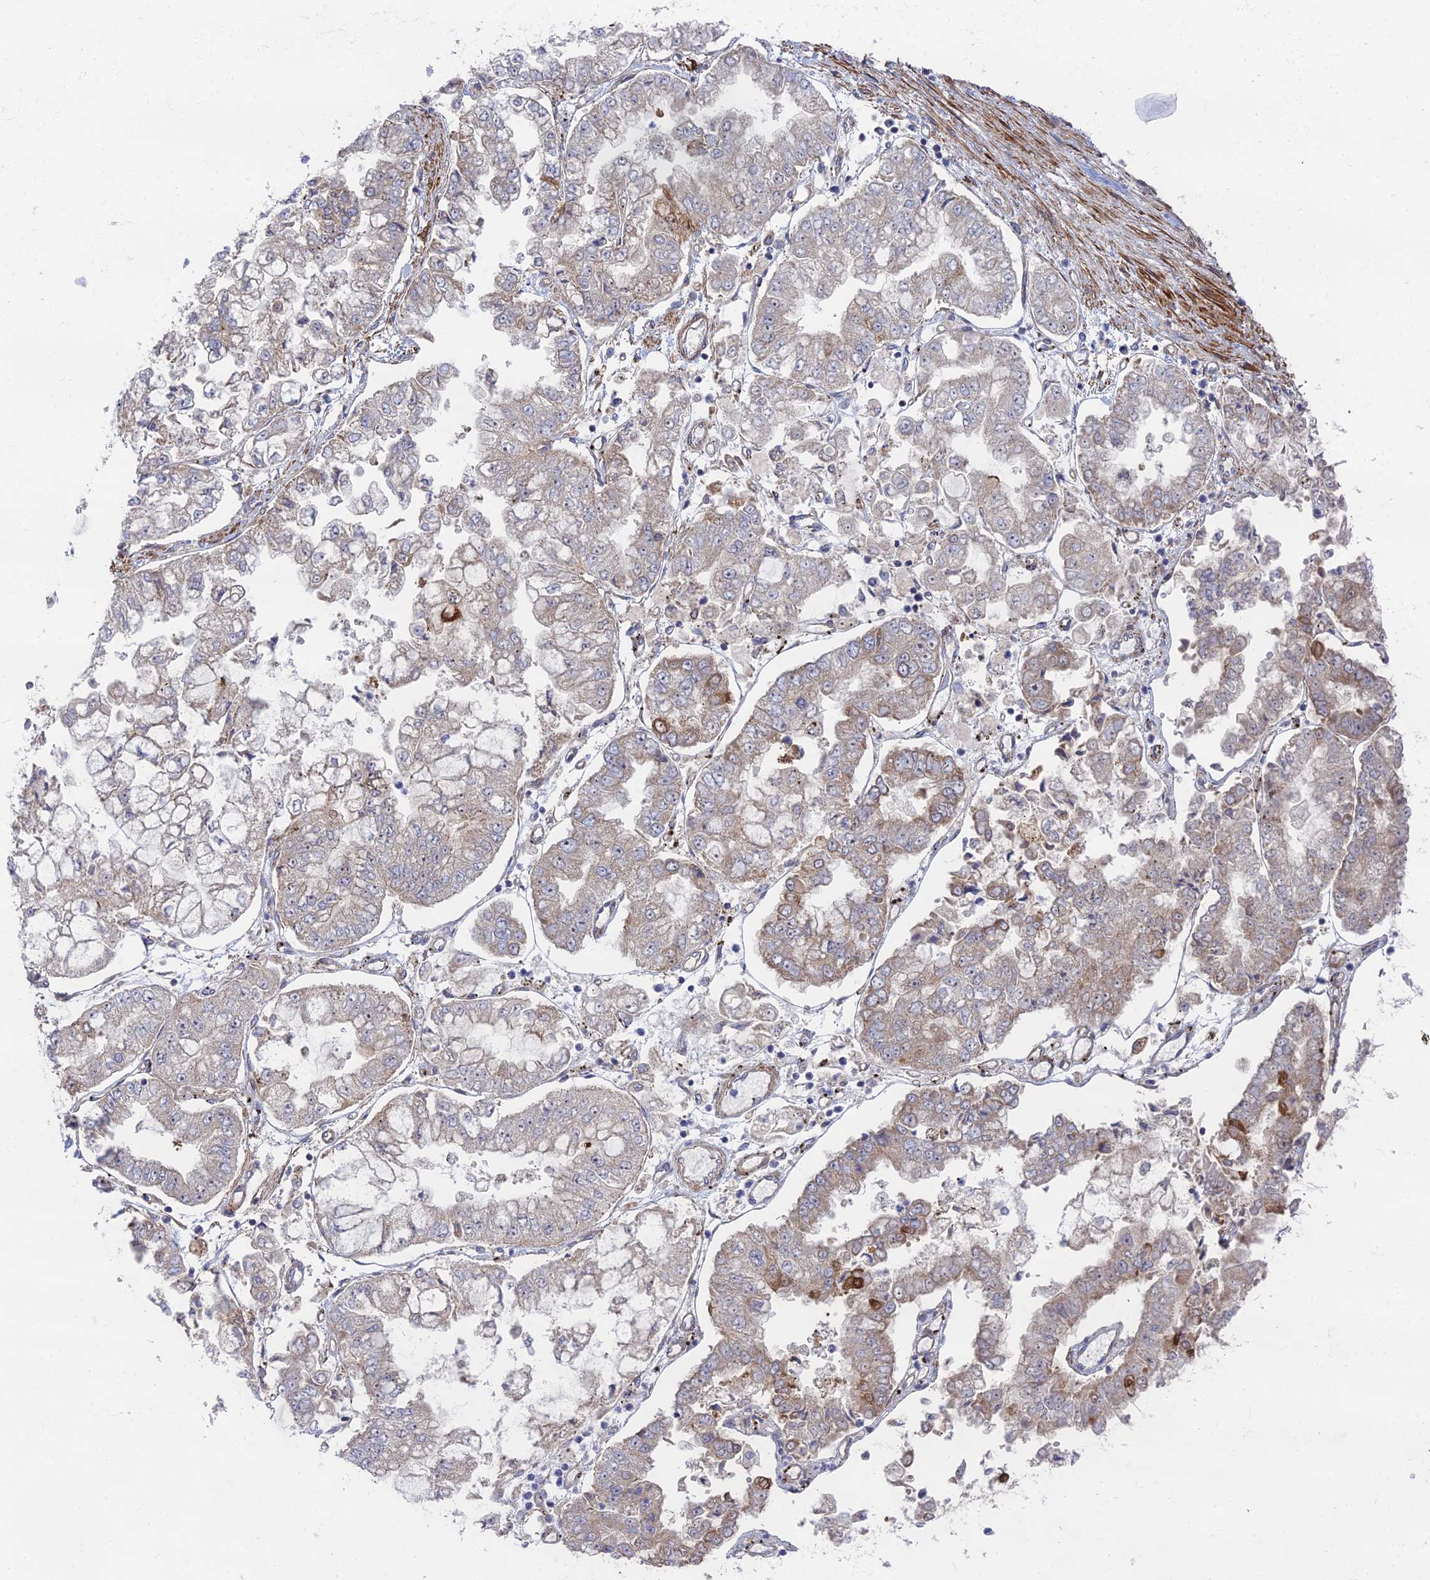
{"staining": {"intensity": "weak", "quantity": "25%-75%", "location": "cytoplasmic/membranous"}, "tissue": "stomach cancer", "cell_type": "Tumor cells", "image_type": "cancer", "snomed": [{"axis": "morphology", "description": "Adenocarcinoma, NOS"}, {"axis": "topography", "description": "Stomach"}], "caption": "Immunohistochemistry of adenocarcinoma (stomach) reveals low levels of weak cytoplasmic/membranous positivity in approximately 25%-75% of tumor cells. The protein of interest is shown in brown color, while the nuclei are stained blue.", "gene": "INCA1", "patient": {"sex": "male", "age": 76}}